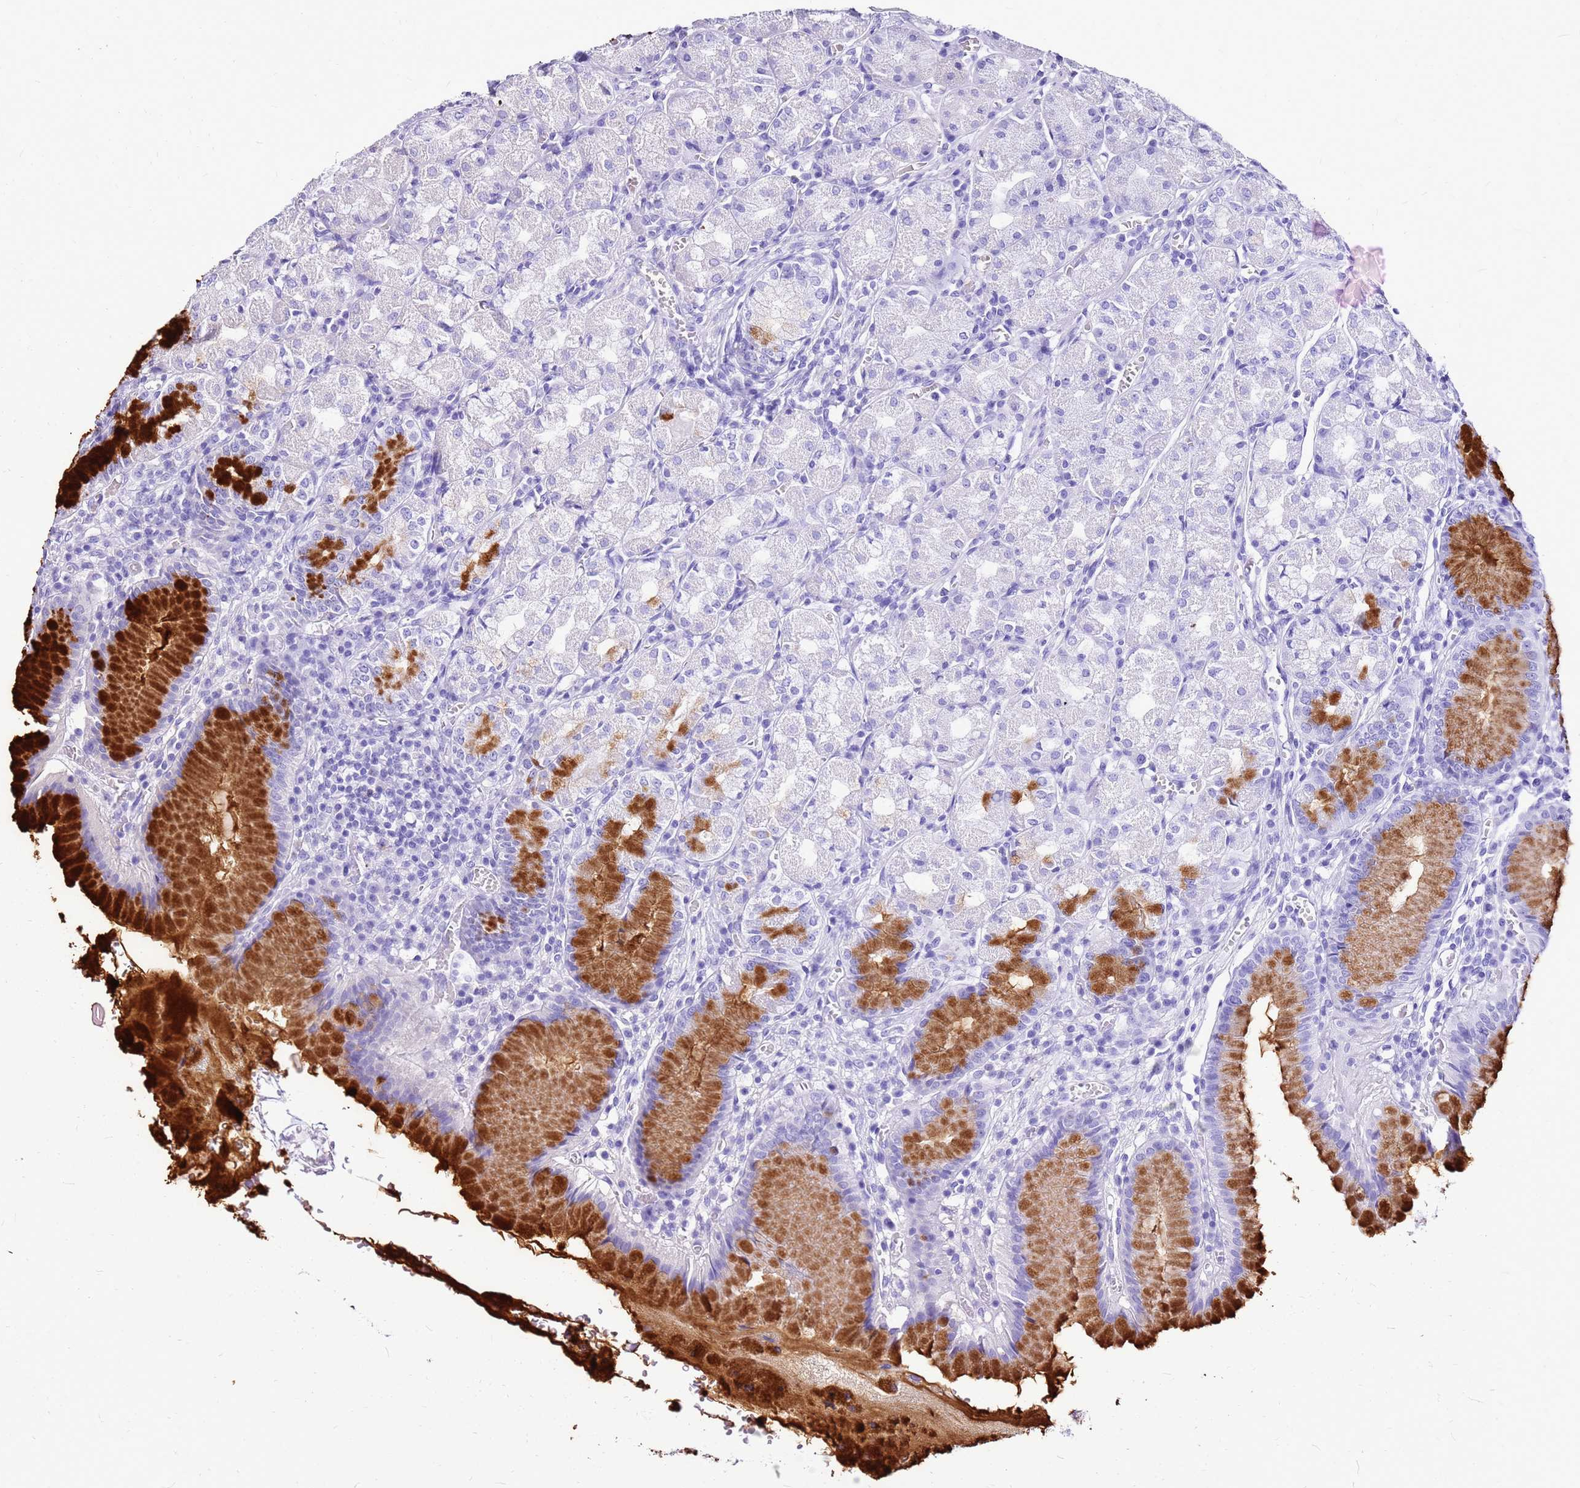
{"staining": {"intensity": "strong", "quantity": "<25%", "location": "cytoplasmic/membranous"}, "tissue": "stomach", "cell_type": "Glandular cells", "image_type": "normal", "snomed": [{"axis": "morphology", "description": "Normal tissue, NOS"}, {"axis": "topography", "description": "Stomach"}], "caption": "IHC image of benign human stomach stained for a protein (brown), which demonstrates medium levels of strong cytoplasmic/membranous staining in about <25% of glandular cells.", "gene": "DCDC2B", "patient": {"sex": "male", "age": 55}}